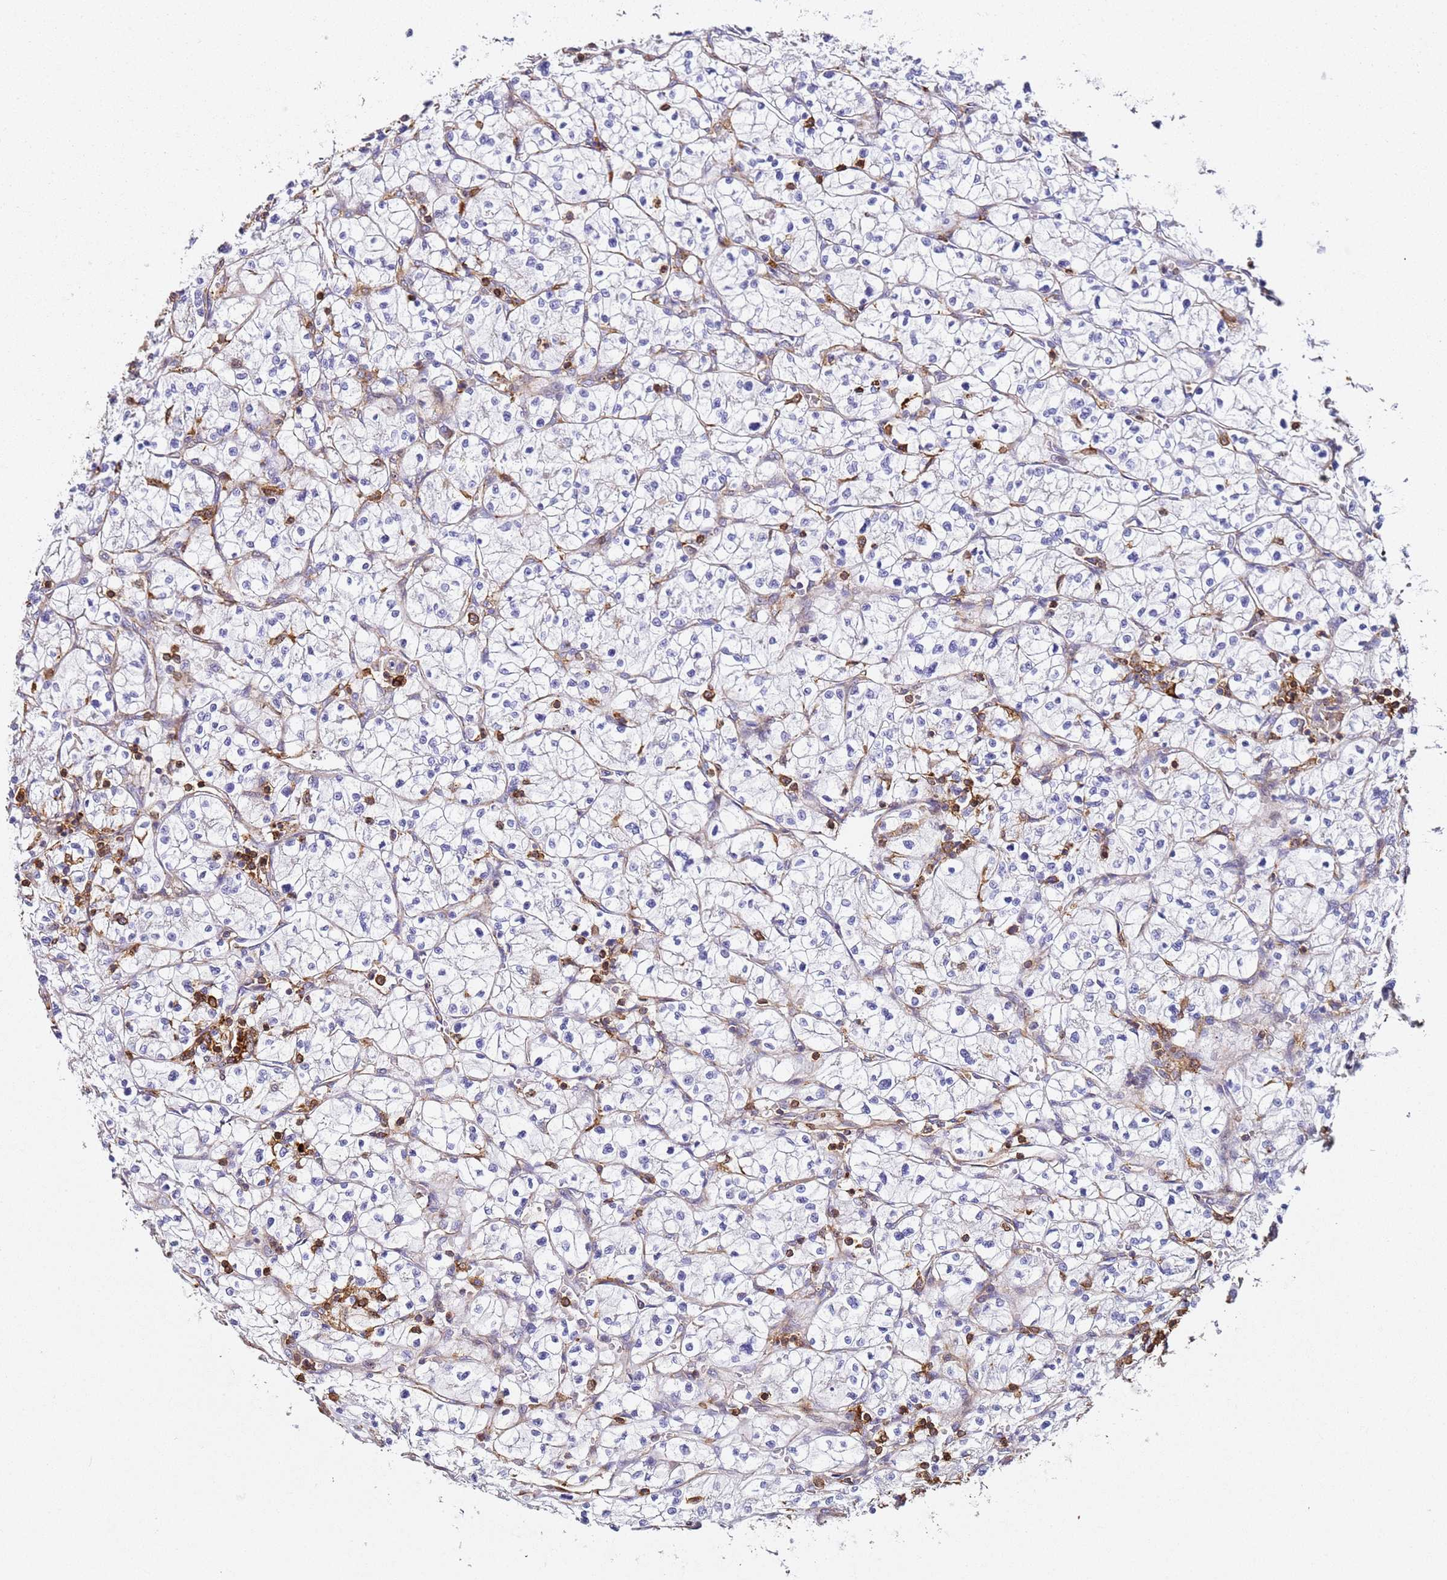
{"staining": {"intensity": "negative", "quantity": "none", "location": "none"}, "tissue": "renal cancer", "cell_type": "Tumor cells", "image_type": "cancer", "snomed": [{"axis": "morphology", "description": "Adenocarcinoma, NOS"}, {"axis": "topography", "description": "Kidney"}], "caption": "Tumor cells show no significant expression in renal cancer. Brightfield microscopy of immunohistochemistry stained with DAB (3,3'-diaminobenzidine) (brown) and hematoxylin (blue), captured at high magnification.", "gene": "ZNF671", "patient": {"sex": "female", "age": 64}}